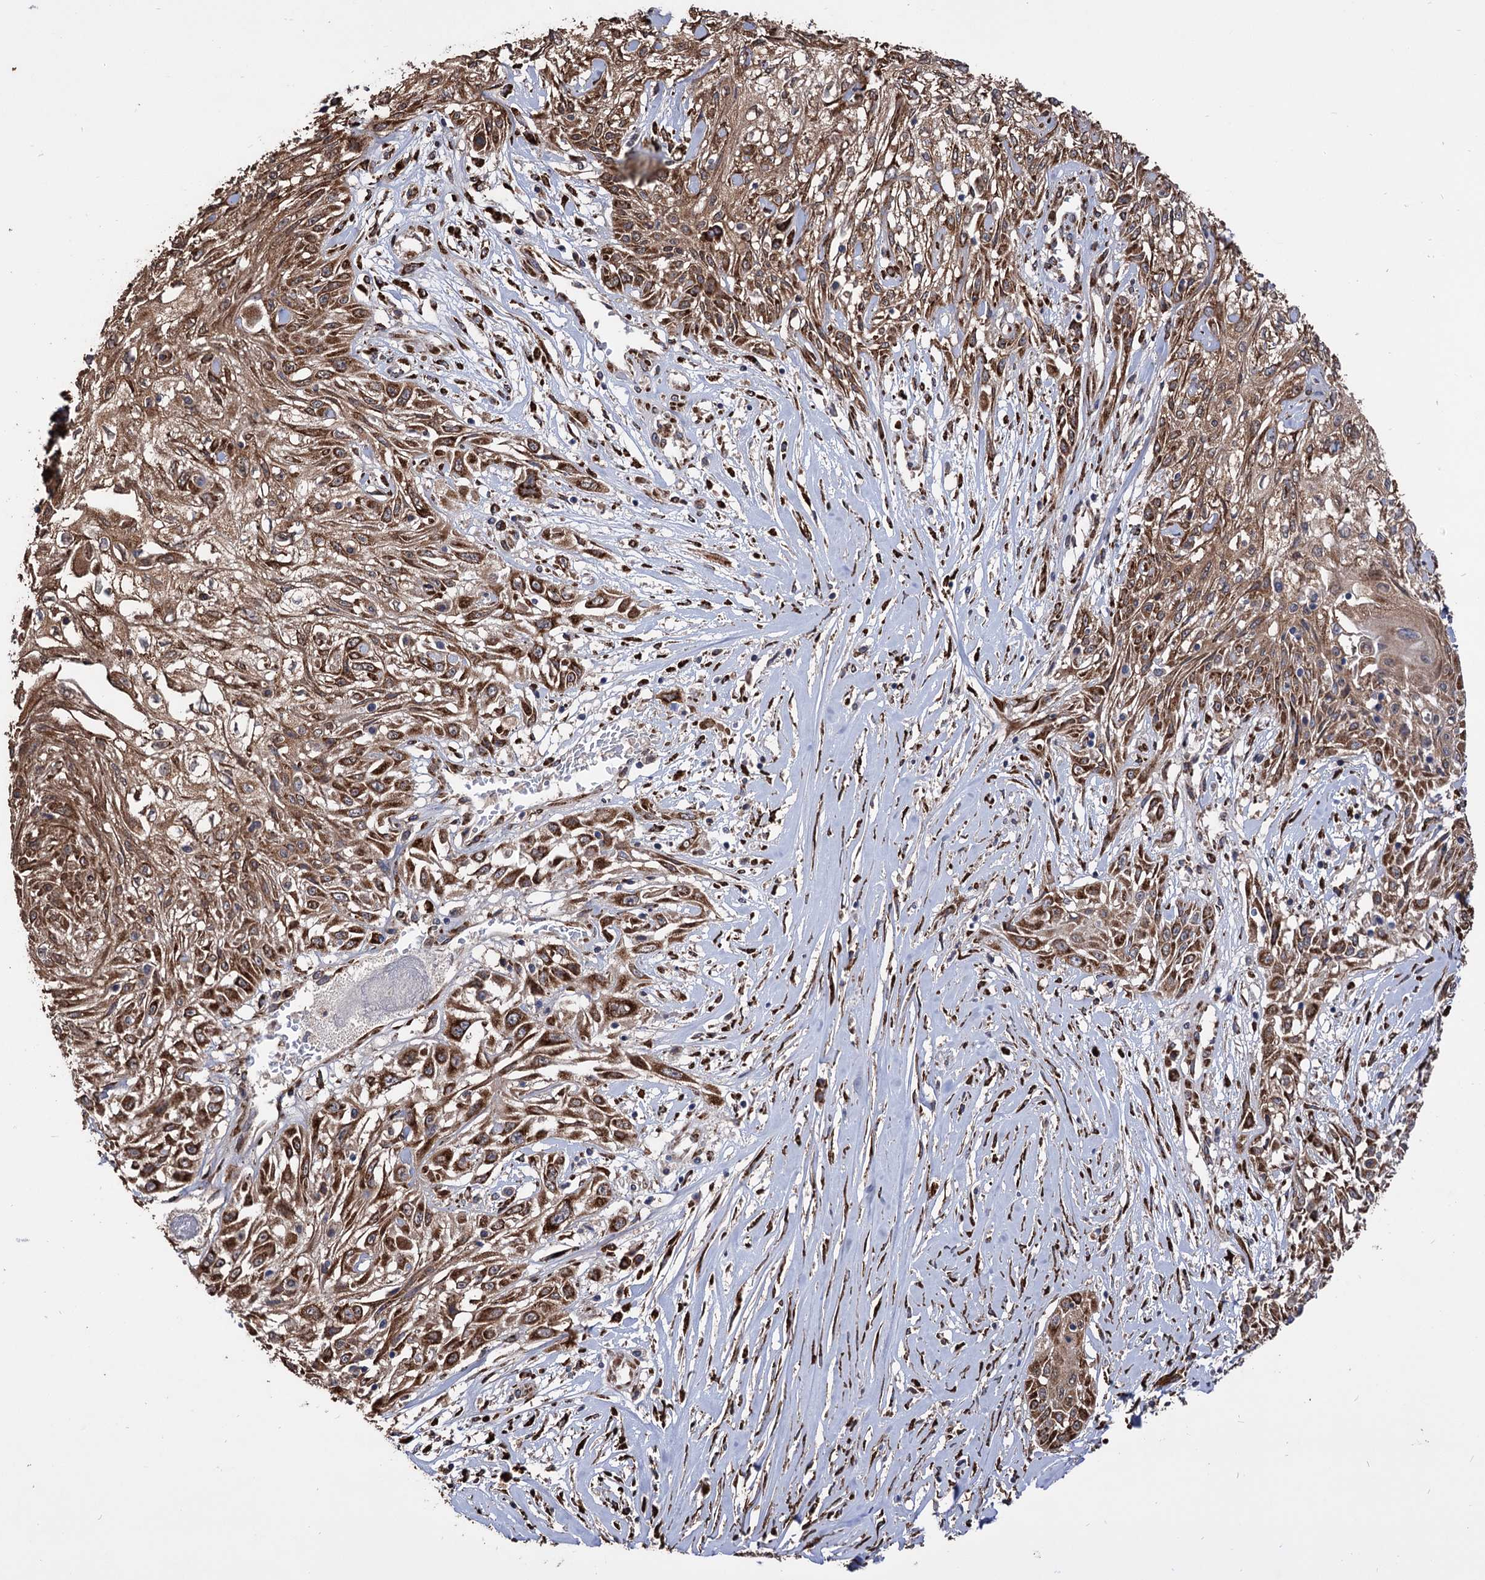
{"staining": {"intensity": "moderate", "quantity": ">75%", "location": "cytoplasmic/membranous"}, "tissue": "skin cancer", "cell_type": "Tumor cells", "image_type": "cancer", "snomed": [{"axis": "morphology", "description": "Squamous cell carcinoma, NOS"}, {"axis": "morphology", "description": "Squamous cell carcinoma, metastatic, NOS"}, {"axis": "topography", "description": "Skin"}, {"axis": "topography", "description": "Lymph node"}], "caption": "IHC micrograph of skin cancer stained for a protein (brown), which displays medium levels of moderate cytoplasmic/membranous positivity in approximately >75% of tumor cells.", "gene": "CDAN1", "patient": {"sex": "male", "age": 75}}